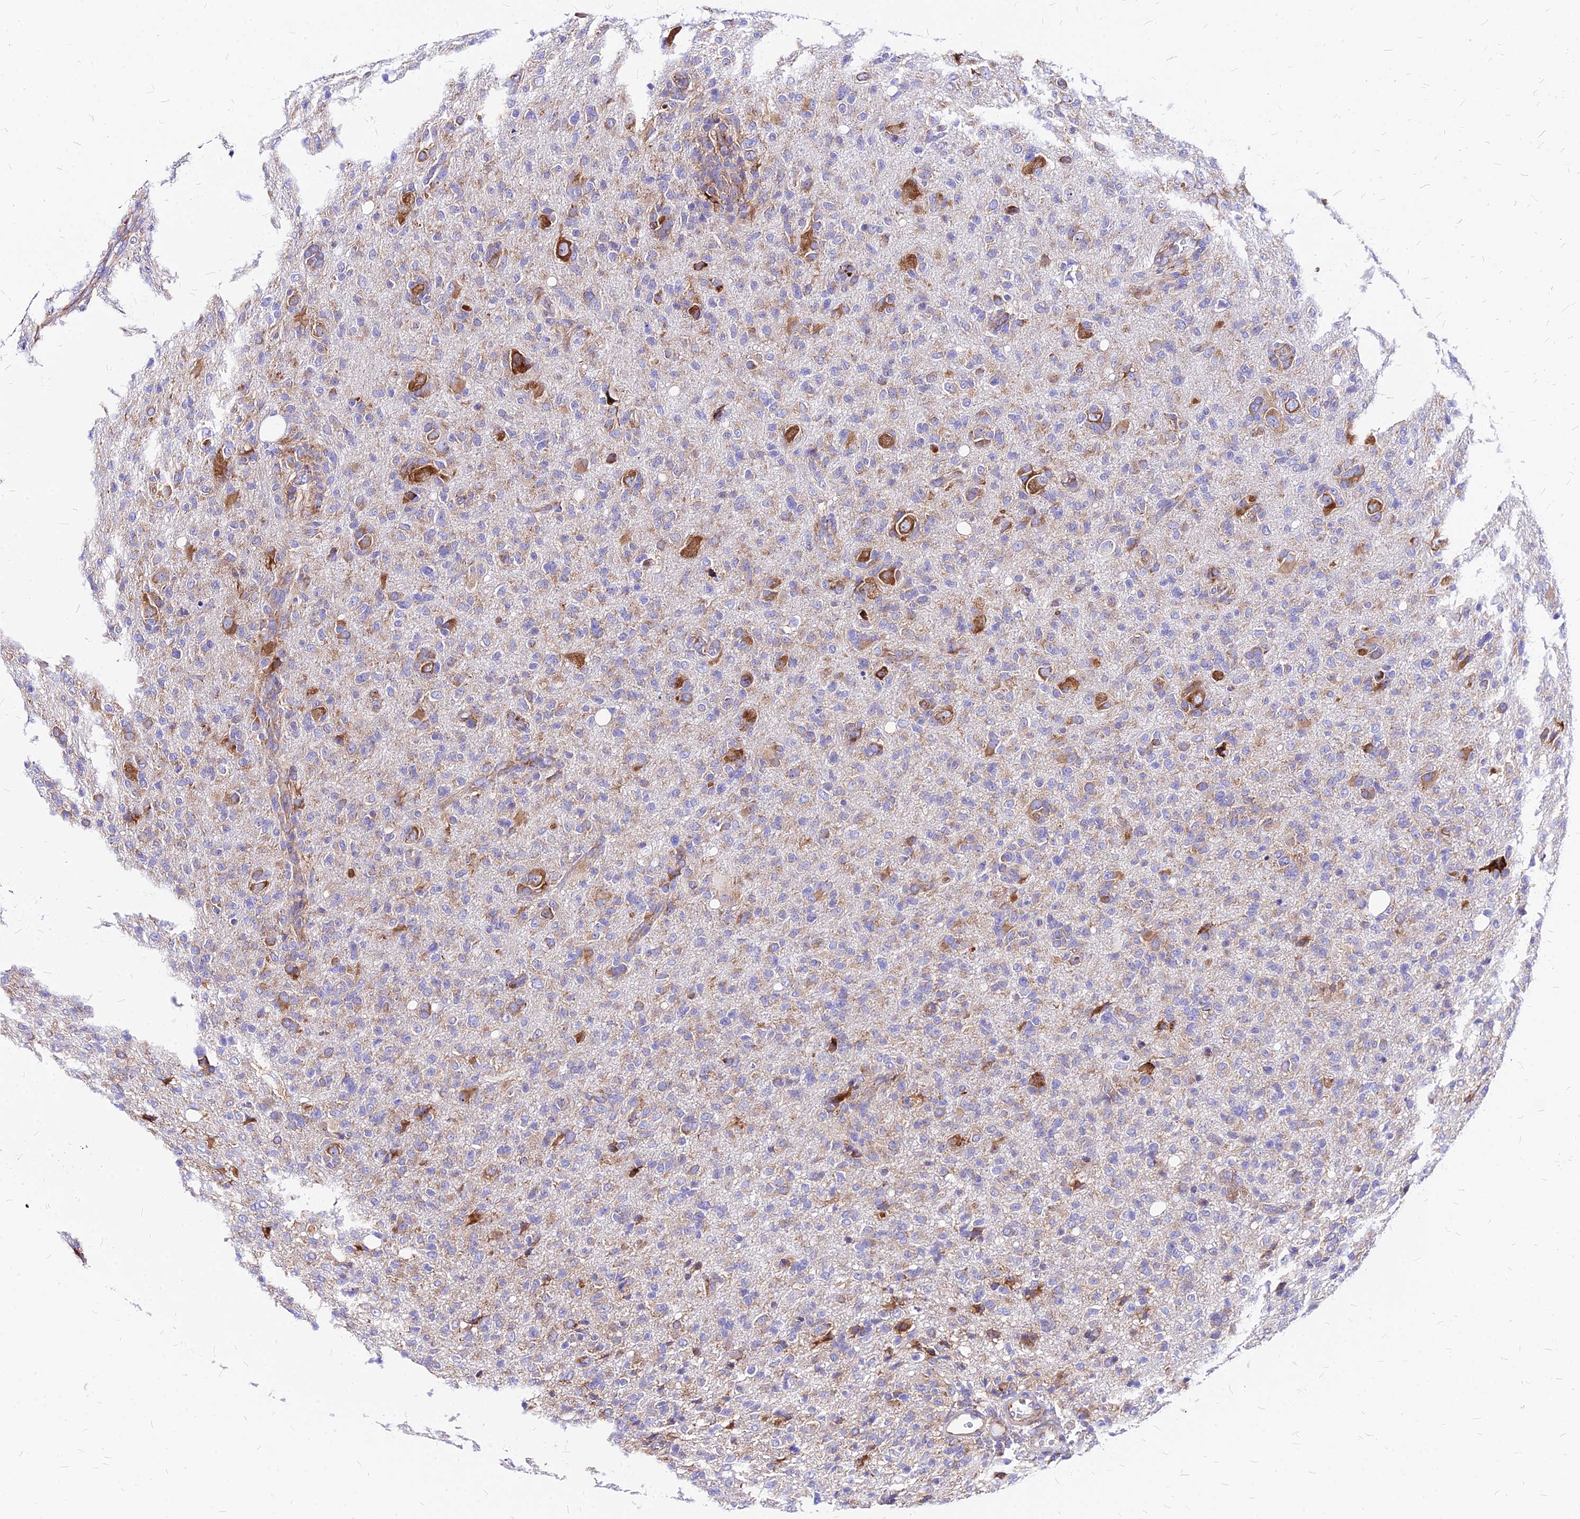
{"staining": {"intensity": "negative", "quantity": "none", "location": "none"}, "tissue": "glioma", "cell_type": "Tumor cells", "image_type": "cancer", "snomed": [{"axis": "morphology", "description": "Glioma, malignant, High grade"}, {"axis": "topography", "description": "Brain"}], "caption": "Protein analysis of glioma demonstrates no significant staining in tumor cells.", "gene": "RPL19", "patient": {"sex": "female", "age": 57}}